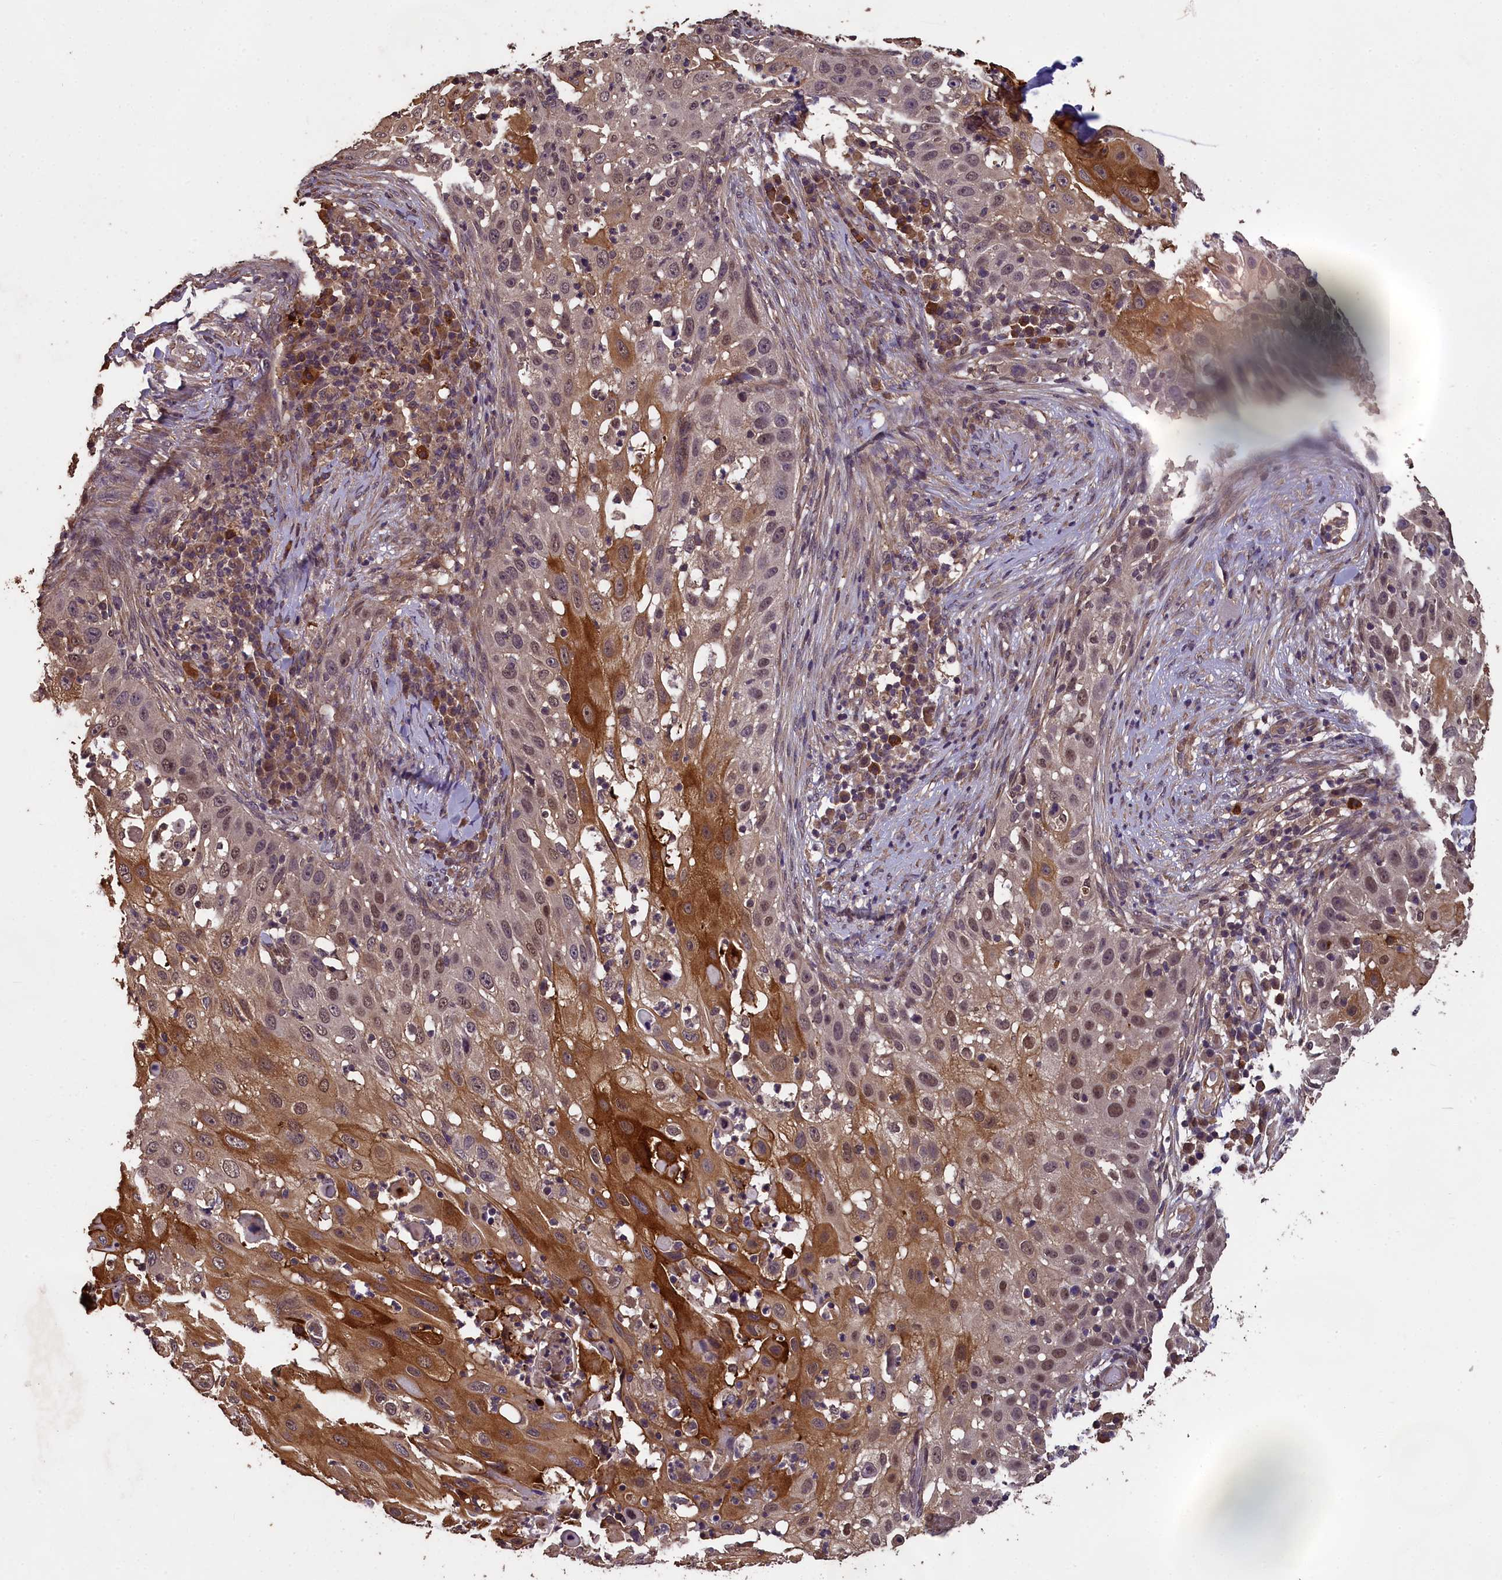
{"staining": {"intensity": "moderate", "quantity": "25%-75%", "location": "cytoplasmic/membranous,nuclear"}, "tissue": "skin cancer", "cell_type": "Tumor cells", "image_type": "cancer", "snomed": [{"axis": "morphology", "description": "Squamous cell carcinoma, NOS"}, {"axis": "topography", "description": "Skin"}], "caption": "Skin cancer tissue reveals moderate cytoplasmic/membranous and nuclear positivity in approximately 25%-75% of tumor cells", "gene": "CHD9", "patient": {"sex": "female", "age": 44}}